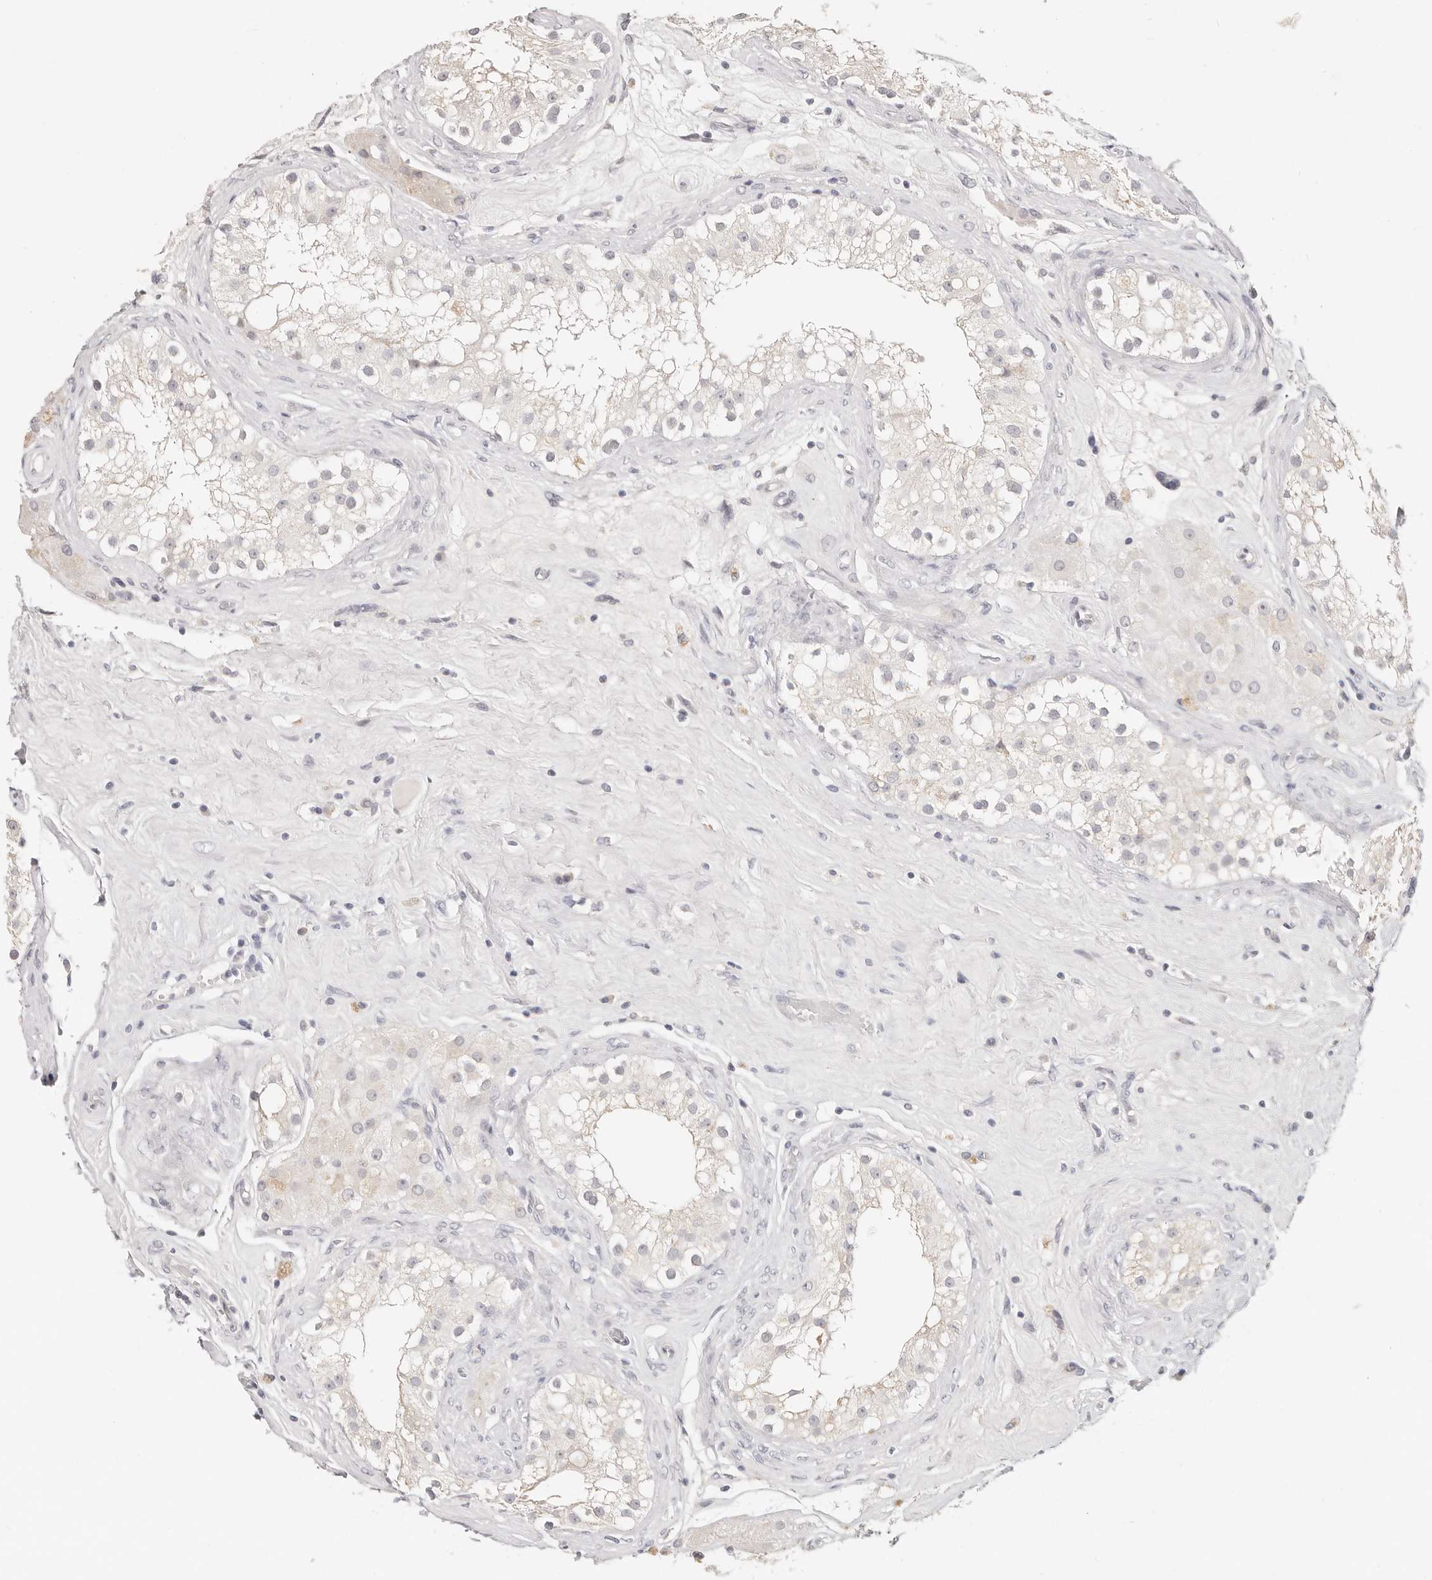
{"staining": {"intensity": "negative", "quantity": "none", "location": "none"}, "tissue": "testis", "cell_type": "Cells in seminiferous ducts", "image_type": "normal", "snomed": [{"axis": "morphology", "description": "Normal tissue, NOS"}, {"axis": "topography", "description": "Testis"}], "caption": "This is a image of immunohistochemistry staining of benign testis, which shows no expression in cells in seminiferous ducts. (DAB (3,3'-diaminobenzidine) IHC with hematoxylin counter stain).", "gene": "ASCL1", "patient": {"sex": "male", "age": 84}}